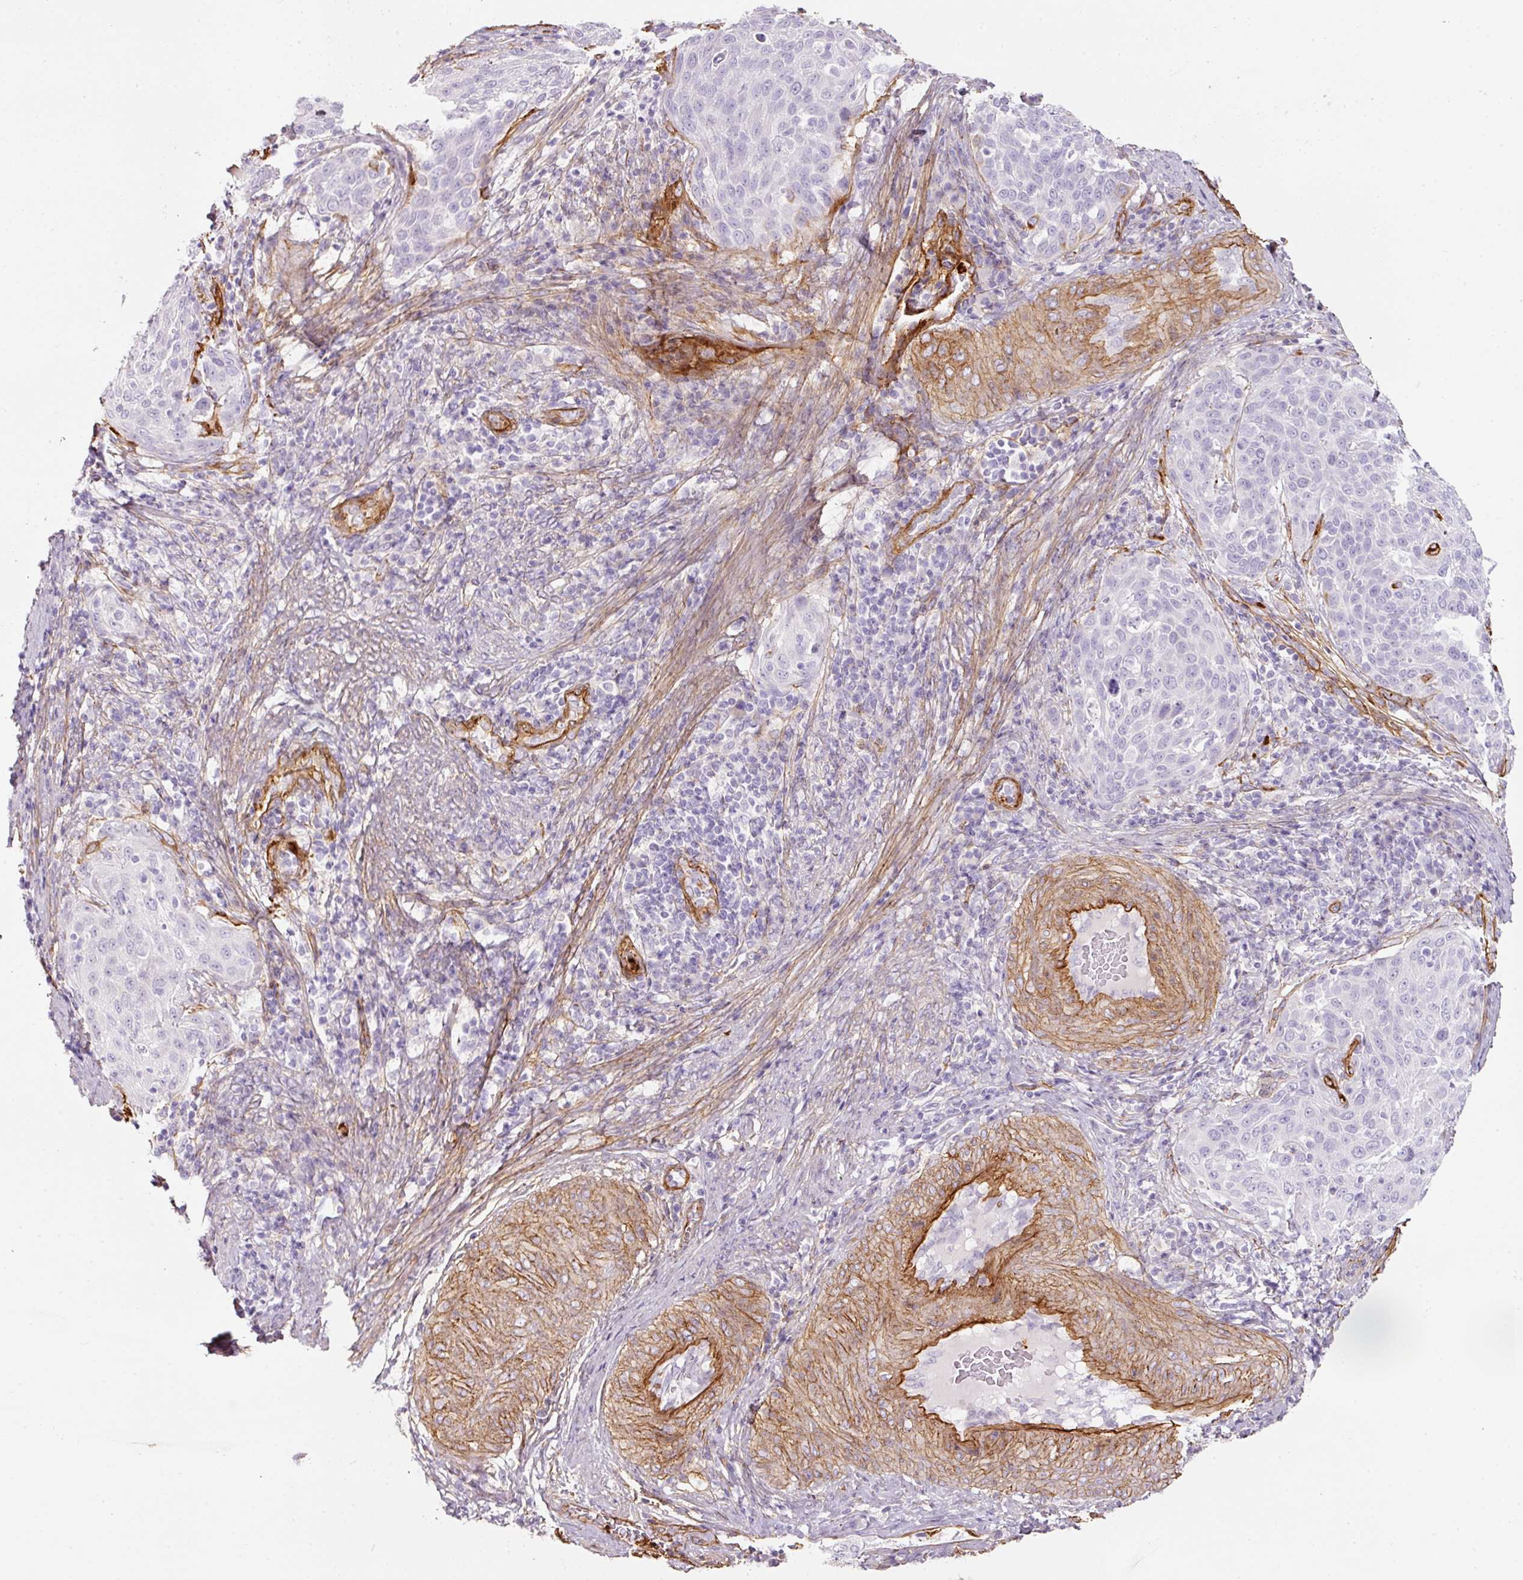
{"staining": {"intensity": "negative", "quantity": "none", "location": "none"}, "tissue": "cervical cancer", "cell_type": "Tumor cells", "image_type": "cancer", "snomed": [{"axis": "morphology", "description": "Squamous cell carcinoma, NOS"}, {"axis": "topography", "description": "Cervix"}], "caption": "Histopathology image shows no protein staining in tumor cells of cervical cancer (squamous cell carcinoma) tissue.", "gene": "LOXL4", "patient": {"sex": "female", "age": 31}}